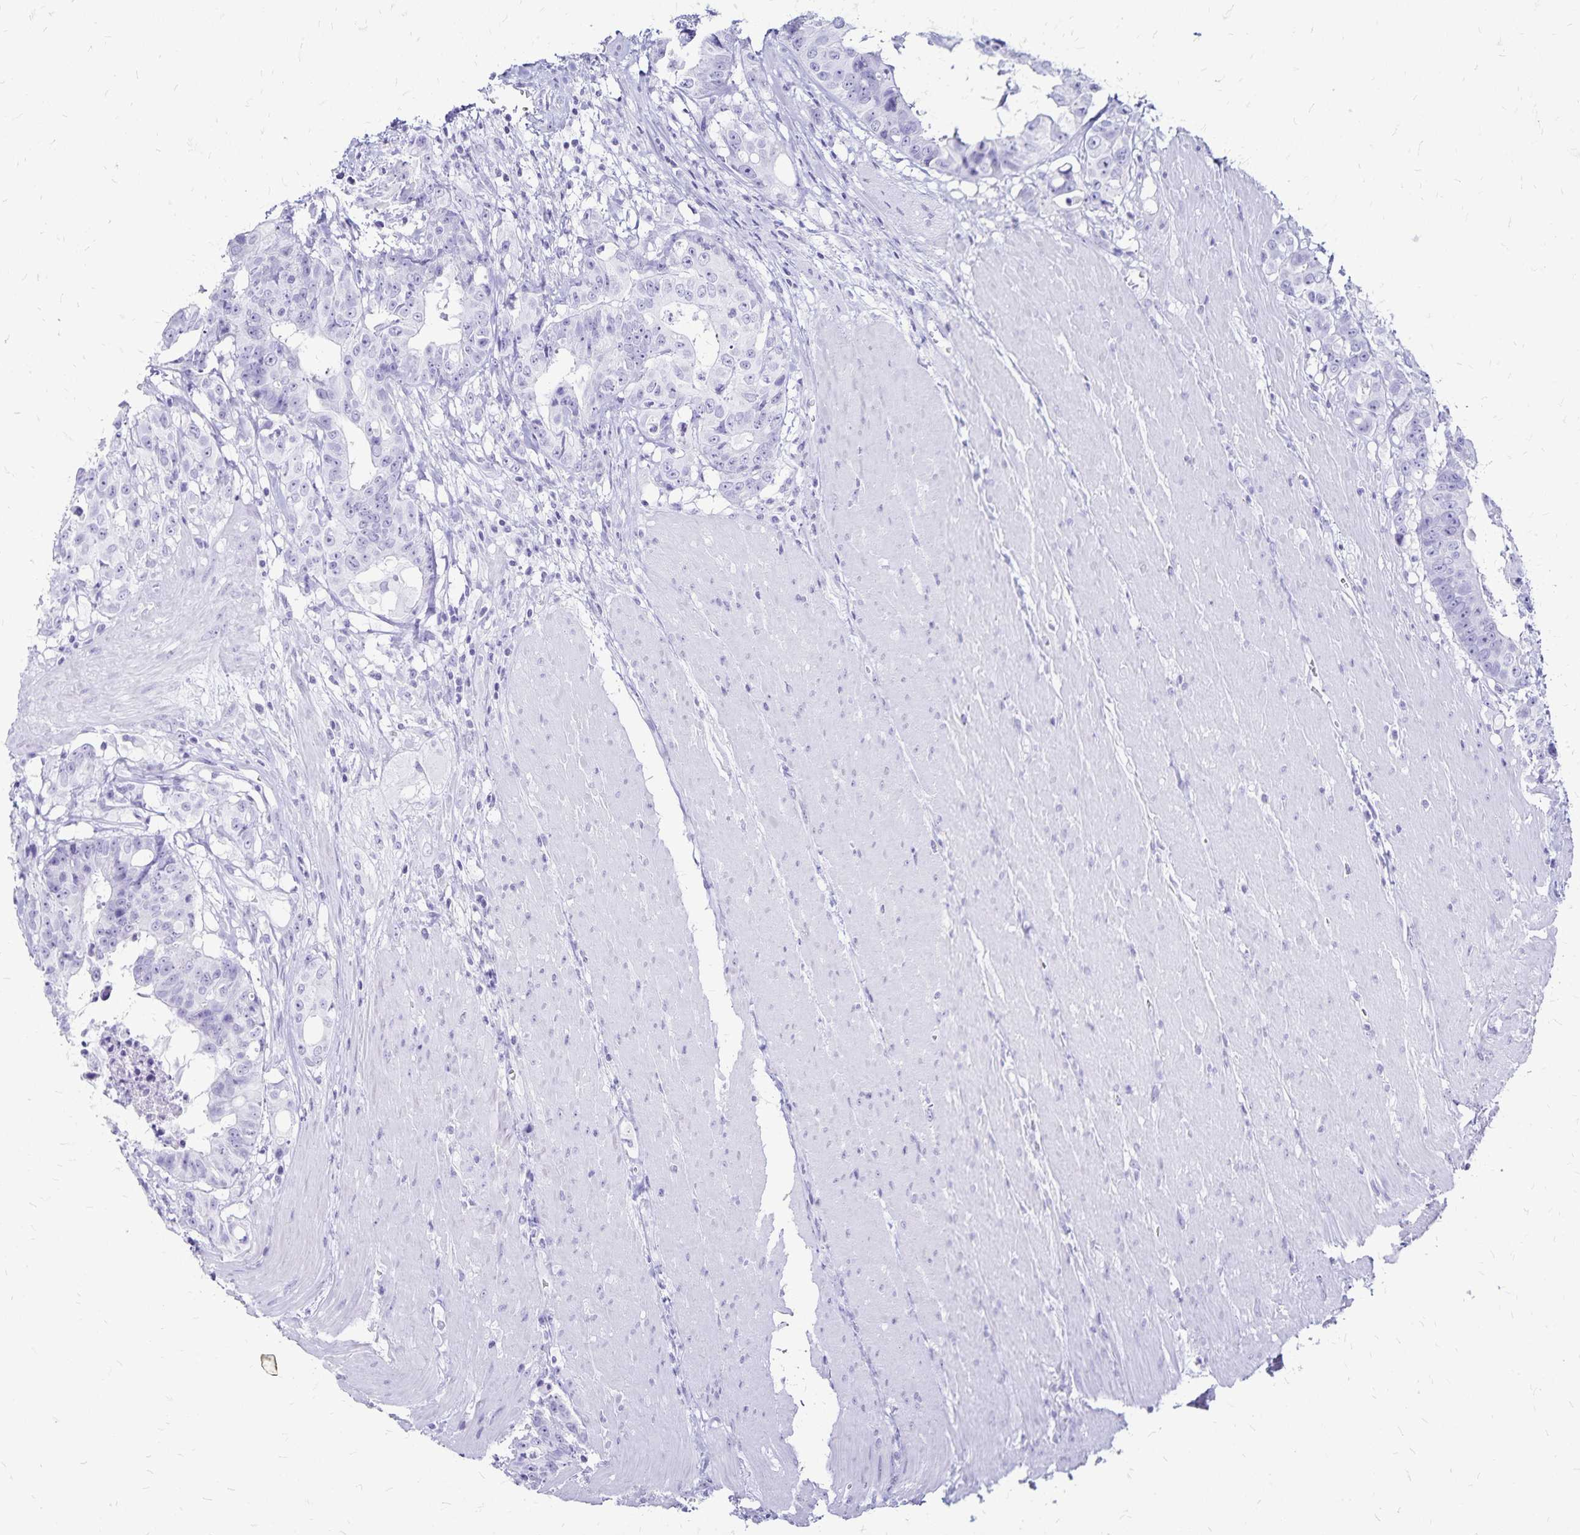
{"staining": {"intensity": "negative", "quantity": "none", "location": "none"}, "tissue": "colorectal cancer", "cell_type": "Tumor cells", "image_type": "cancer", "snomed": [{"axis": "morphology", "description": "Adenocarcinoma, NOS"}, {"axis": "topography", "description": "Rectum"}], "caption": "Histopathology image shows no protein expression in tumor cells of adenocarcinoma (colorectal) tissue.", "gene": "LIN28B", "patient": {"sex": "female", "age": 62}}